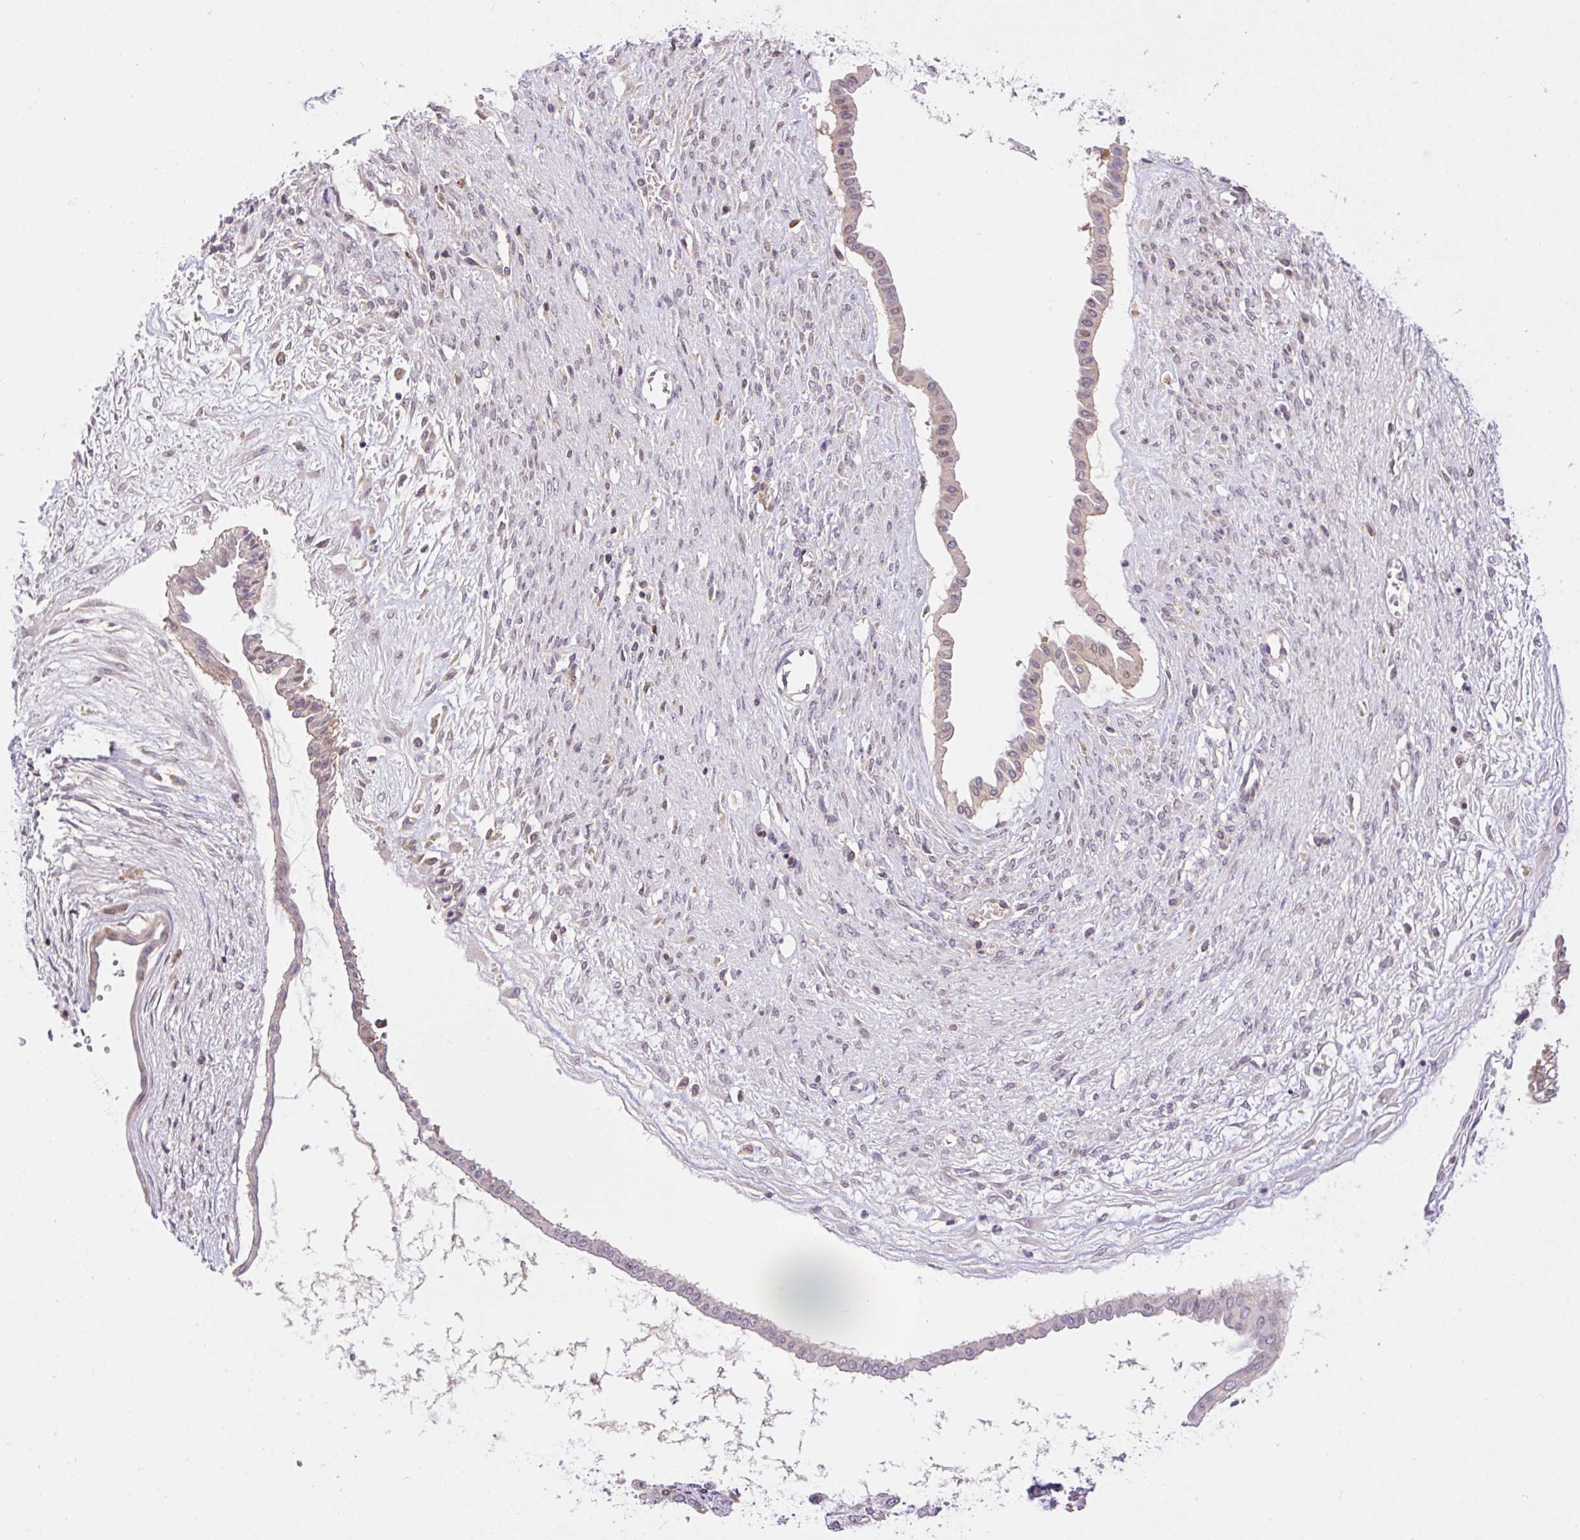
{"staining": {"intensity": "weak", "quantity": "<25%", "location": "cytoplasmic/membranous,nuclear"}, "tissue": "ovarian cancer", "cell_type": "Tumor cells", "image_type": "cancer", "snomed": [{"axis": "morphology", "description": "Cystadenocarcinoma, mucinous, NOS"}, {"axis": "topography", "description": "Ovary"}], "caption": "An immunohistochemistry histopathology image of ovarian cancer is shown. There is no staining in tumor cells of ovarian cancer.", "gene": "CARD11", "patient": {"sex": "female", "age": 73}}